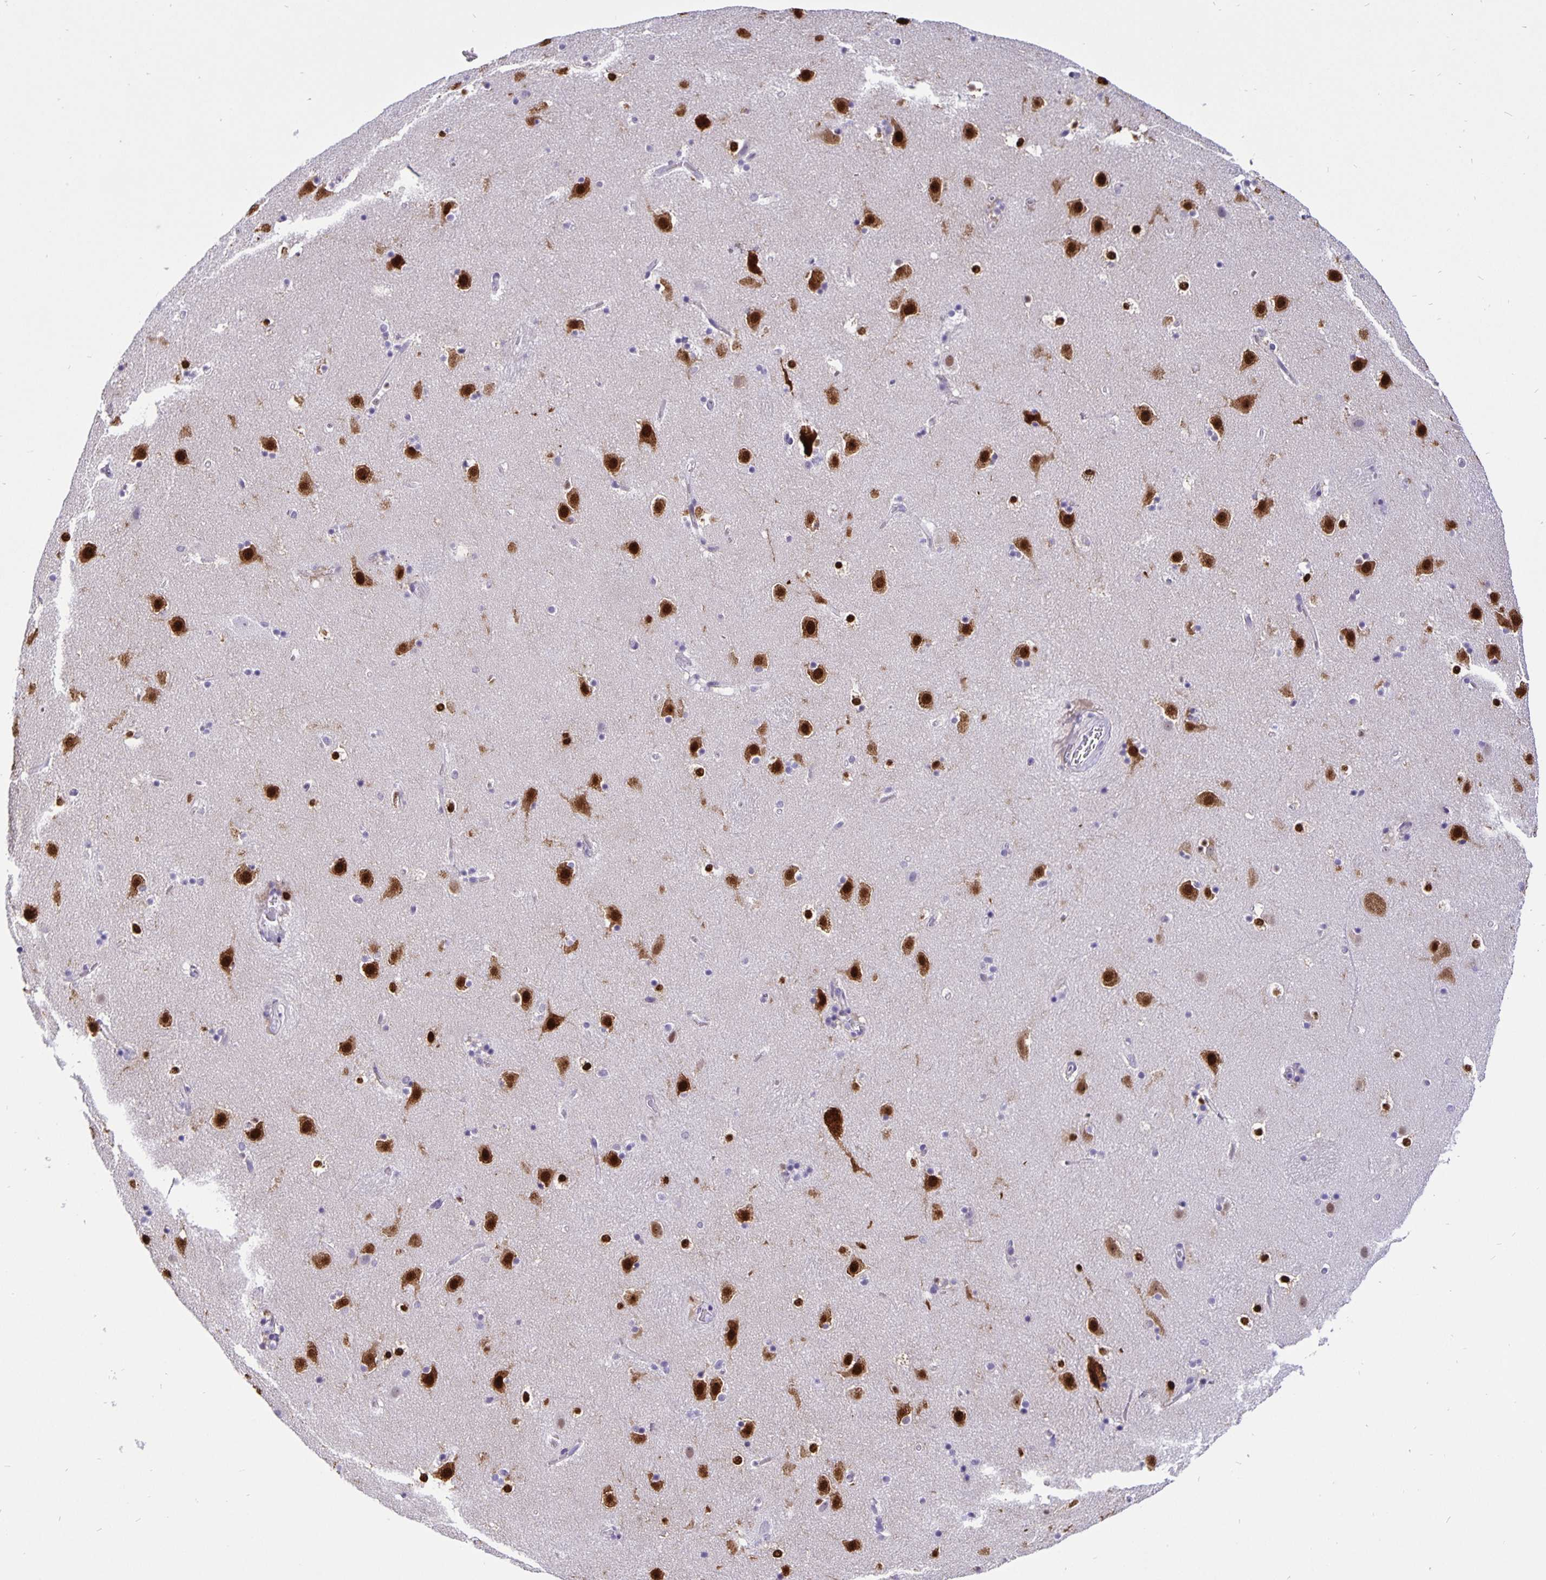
{"staining": {"intensity": "strong", "quantity": "<25%", "location": "nuclear"}, "tissue": "caudate", "cell_type": "Glial cells", "image_type": "normal", "snomed": [{"axis": "morphology", "description": "Normal tissue, NOS"}, {"axis": "topography", "description": "Lateral ventricle wall"}], "caption": "IHC of unremarkable caudate shows medium levels of strong nuclear expression in approximately <25% of glial cells.", "gene": "FOSL2", "patient": {"sex": "male", "age": 37}}